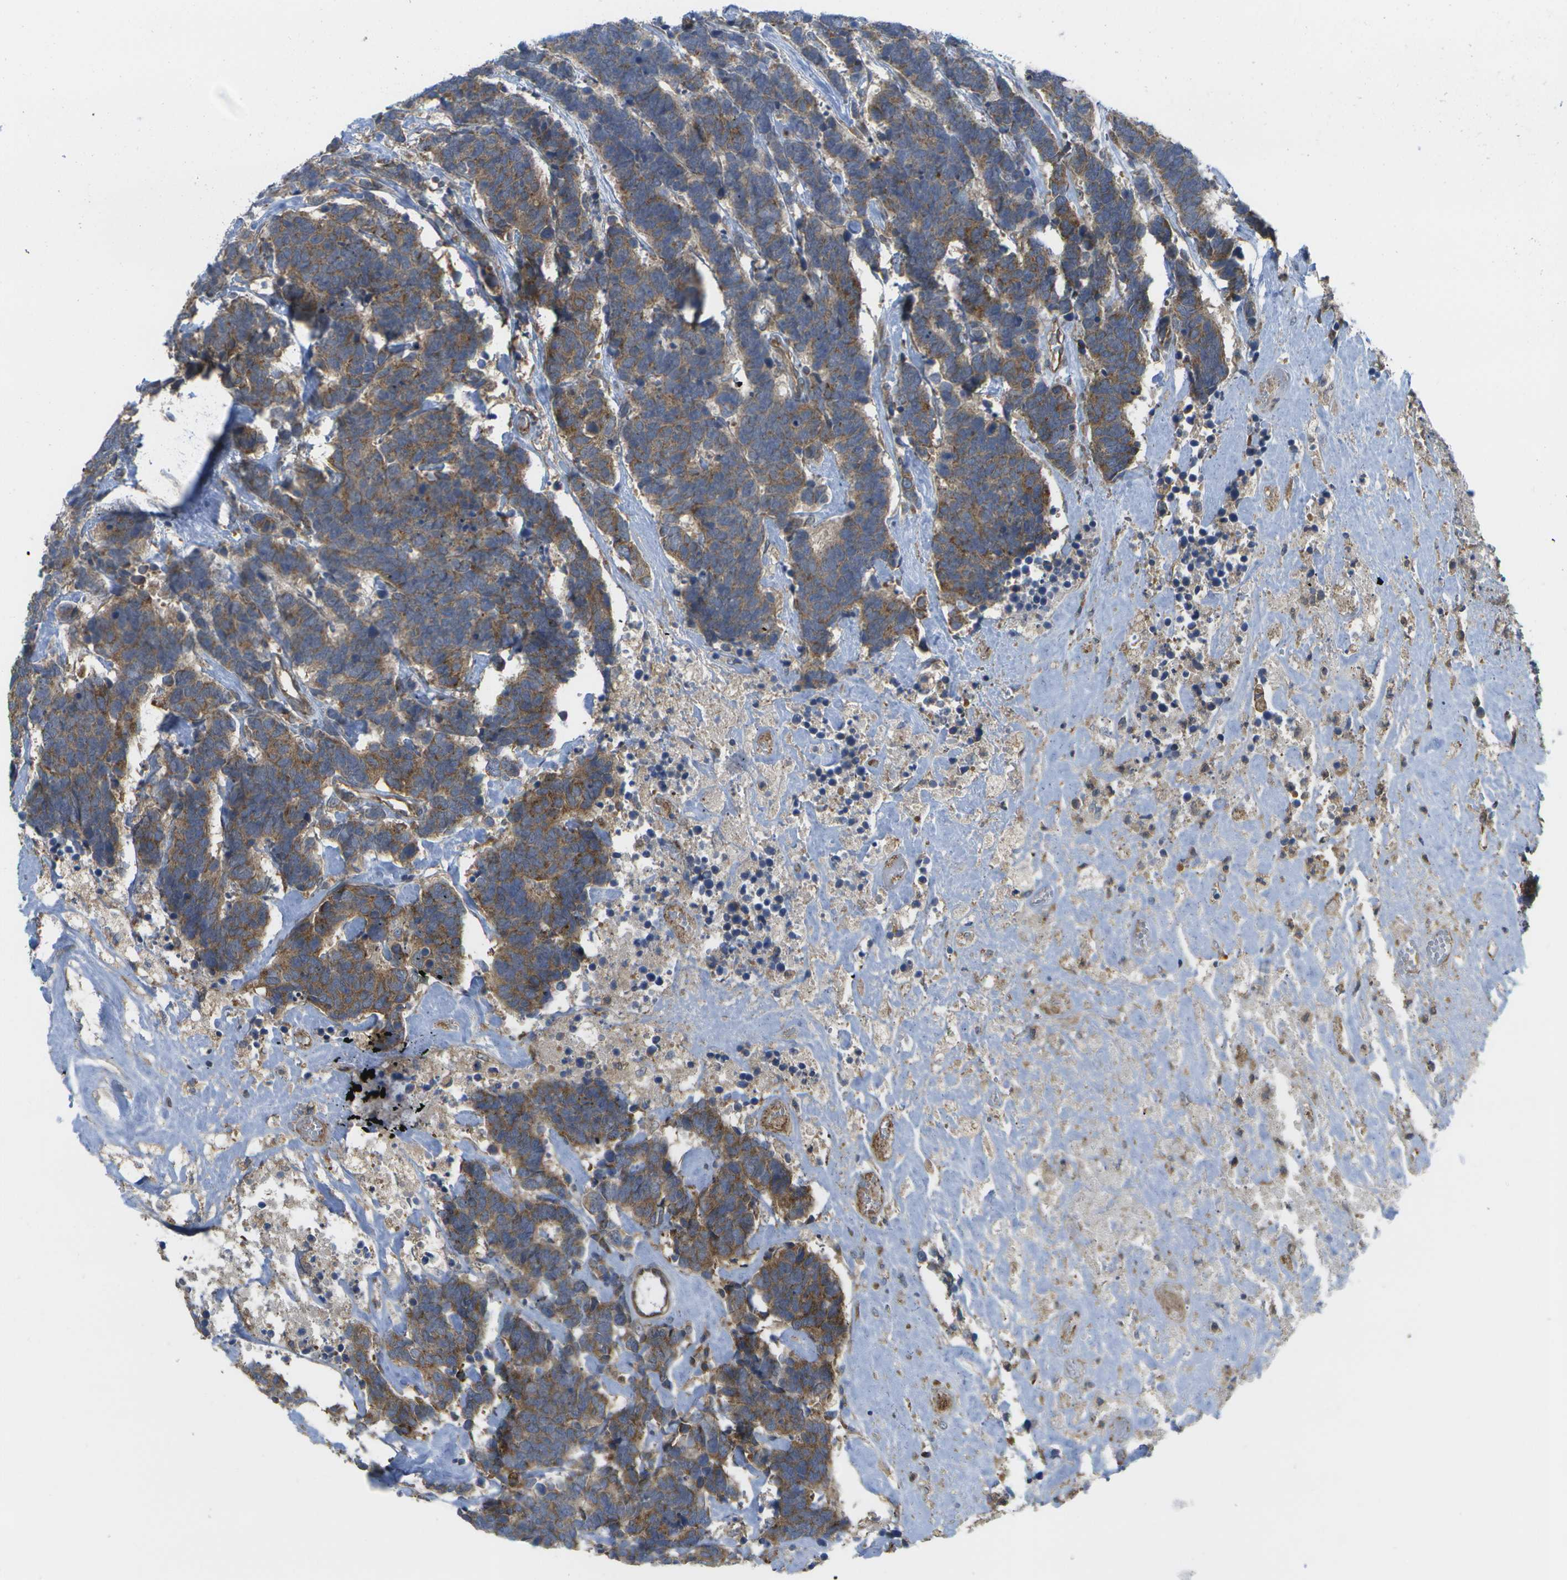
{"staining": {"intensity": "moderate", "quantity": ">75%", "location": "cytoplasmic/membranous"}, "tissue": "carcinoid", "cell_type": "Tumor cells", "image_type": "cancer", "snomed": [{"axis": "morphology", "description": "Carcinoma, NOS"}, {"axis": "morphology", "description": "Carcinoid, malignant, NOS"}, {"axis": "topography", "description": "Urinary bladder"}], "caption": "A brown stain shows moderate cytoplasmic/membranous staining of a protein in human carcinoid tumor cells. The staining is performed using DAB (3,3'-diaminobenzidine) brown chromogen to label protein expression. The nuclei are counter-stained blue using hematoxylin.", "gene": "DPM3", "patient": {"sex": "male", "age": 57}}